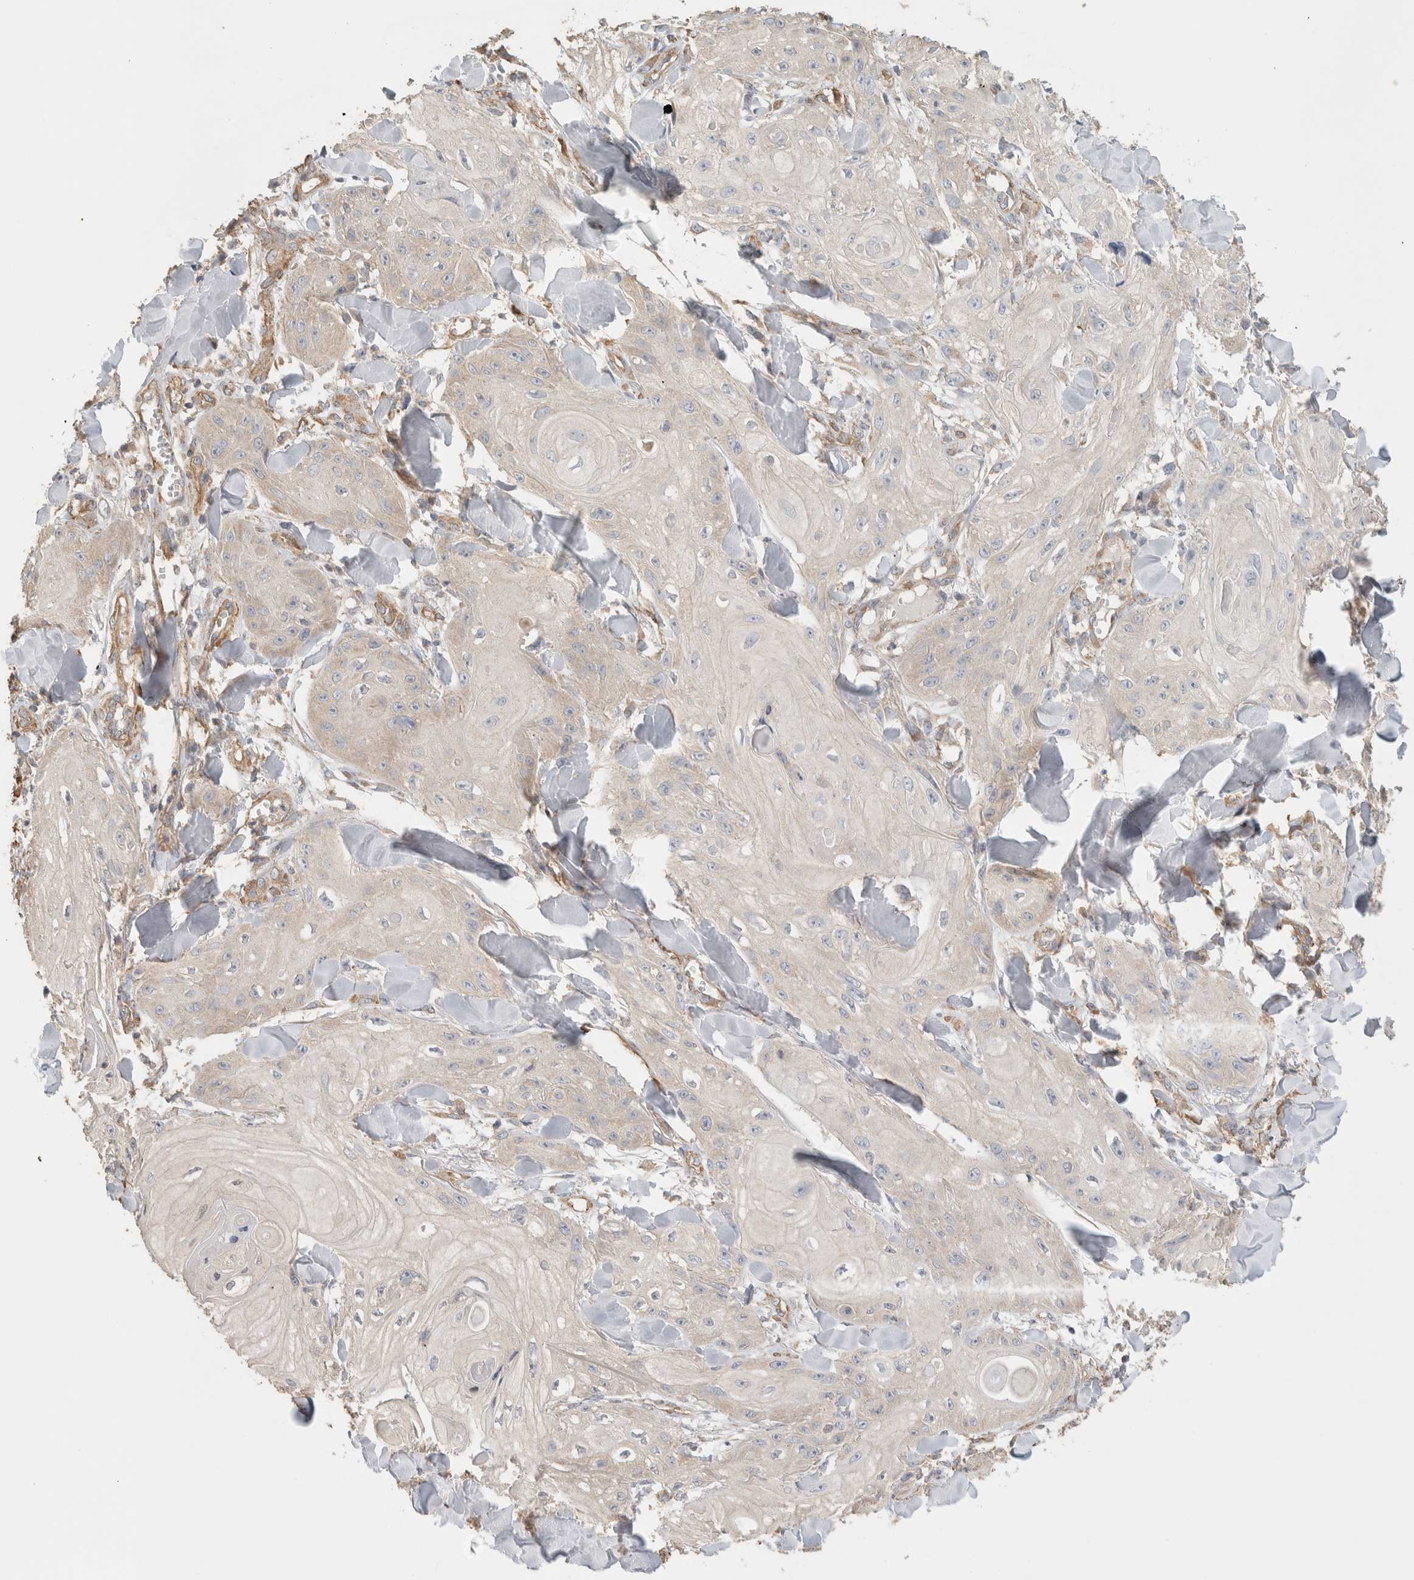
{"staining": {"intensity": "negative", "quantity": "none", "location": "none"}, "tissue": "skin cancer", "cell_type": "Tumor cells", "image_type": "cancer", "snomed": [{"axis": "morphology", "description": "Squamous cell carcinoma, NOS"}, {"axis": "topography", "description": "Skin"}], "caption": "Immunohistochemistry photomicrograph of human squamous cell carcinoma (skin) stained for a protein (brown), which exhibits no positivity in tumor cells.", "gene": "CFAP418", "patient": {"sex": "male", "age": 74}}